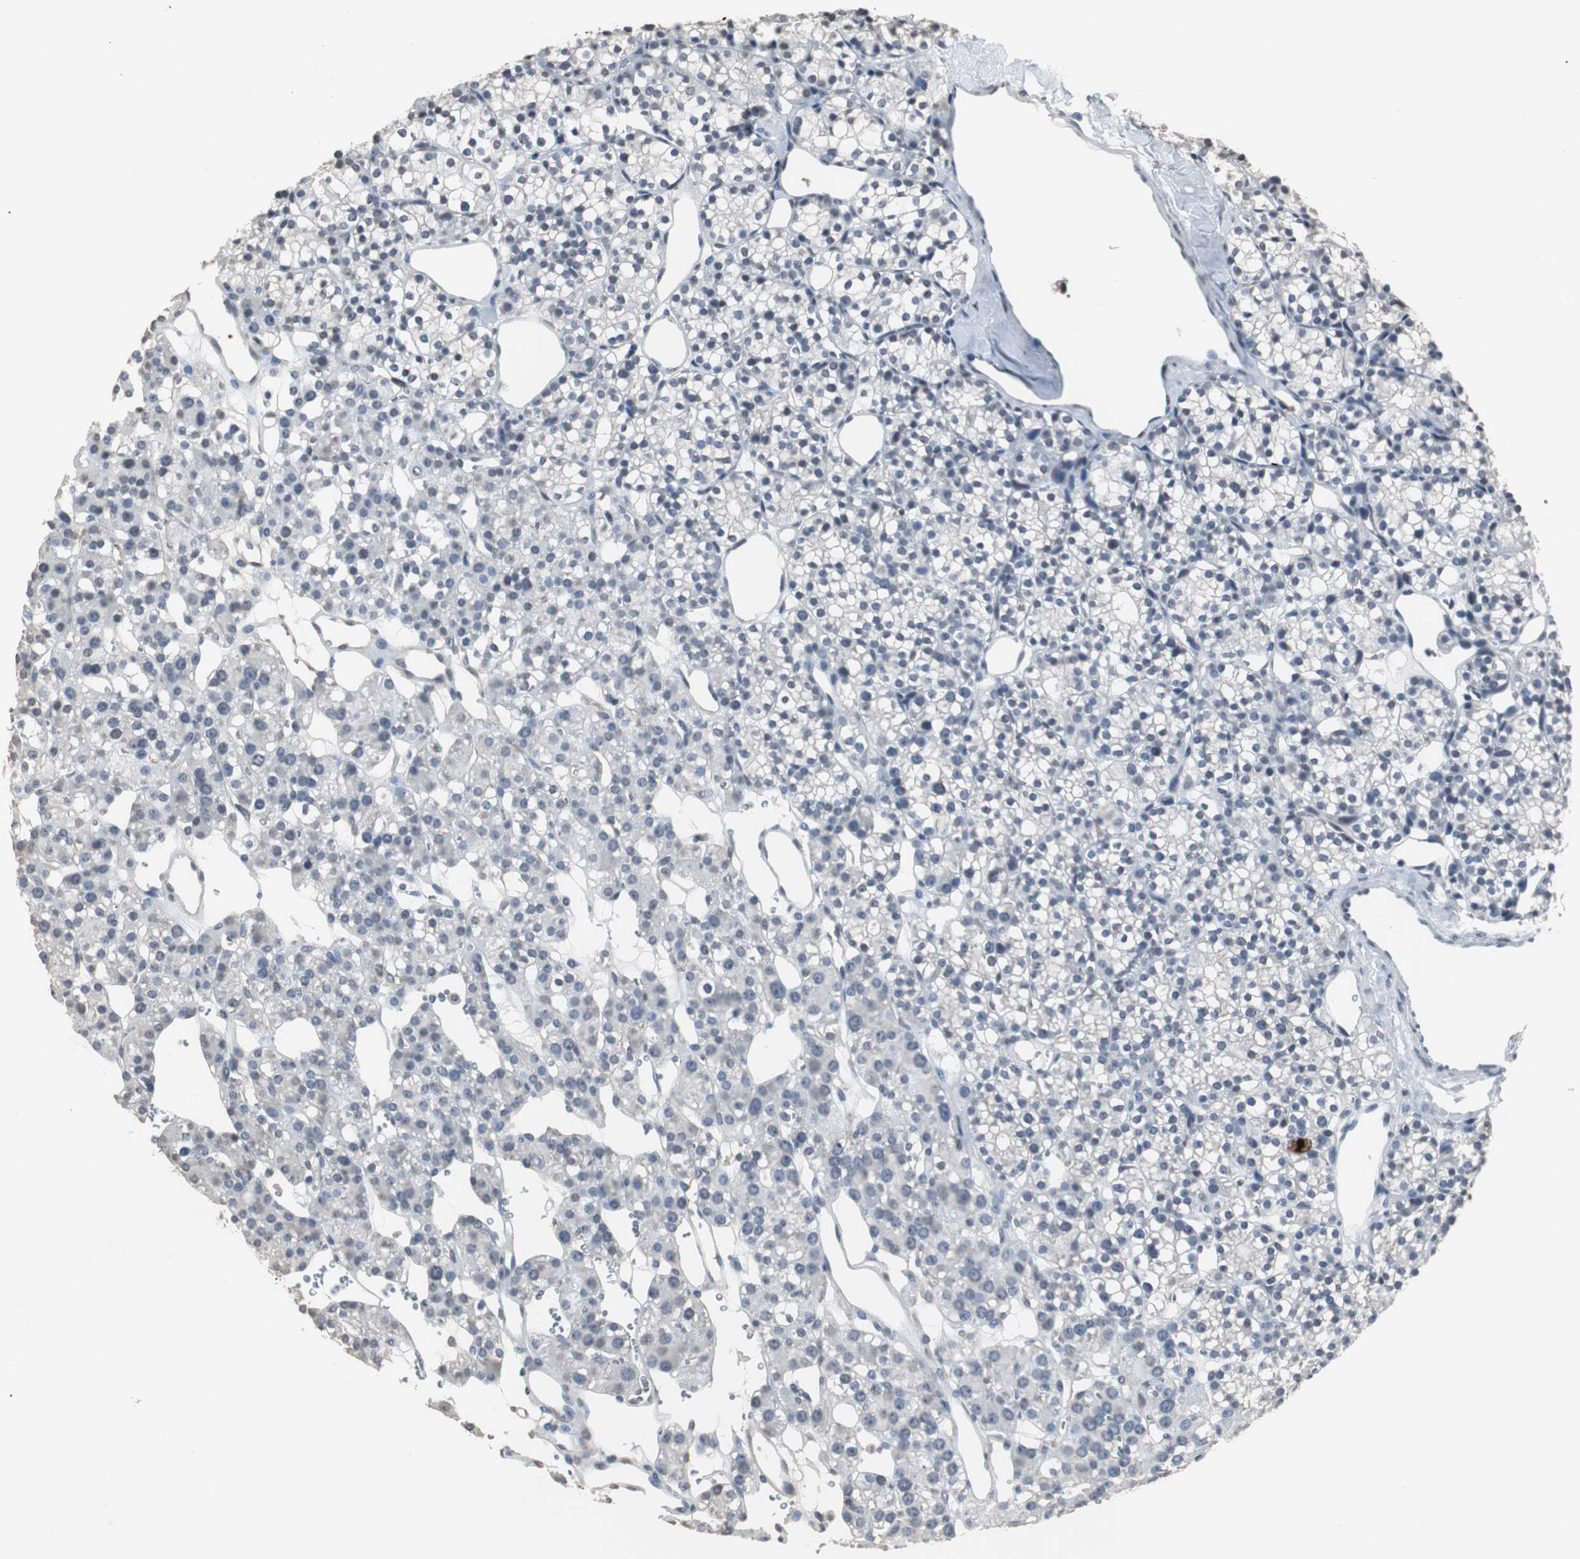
{"staining": {"intensity": "negative", "quantity": "none", "location": "none"}, "tissue": "parathyroid gland", "cell_type": "Glandular cells", "image_type": "normal", "snomed": [{"axis": "morphology", "description": "Normal tissue, NOS"}, {"axis": "topography", "description": "Parathyroid gland"}], "caption": "Benign parathyroid gland was stained to show a protein in brown. There is no significant staining in glandular cells. Nuclei are stained in blue.", "gene": "TOP2A", "patient": {"sex": "female", "age": 64}}